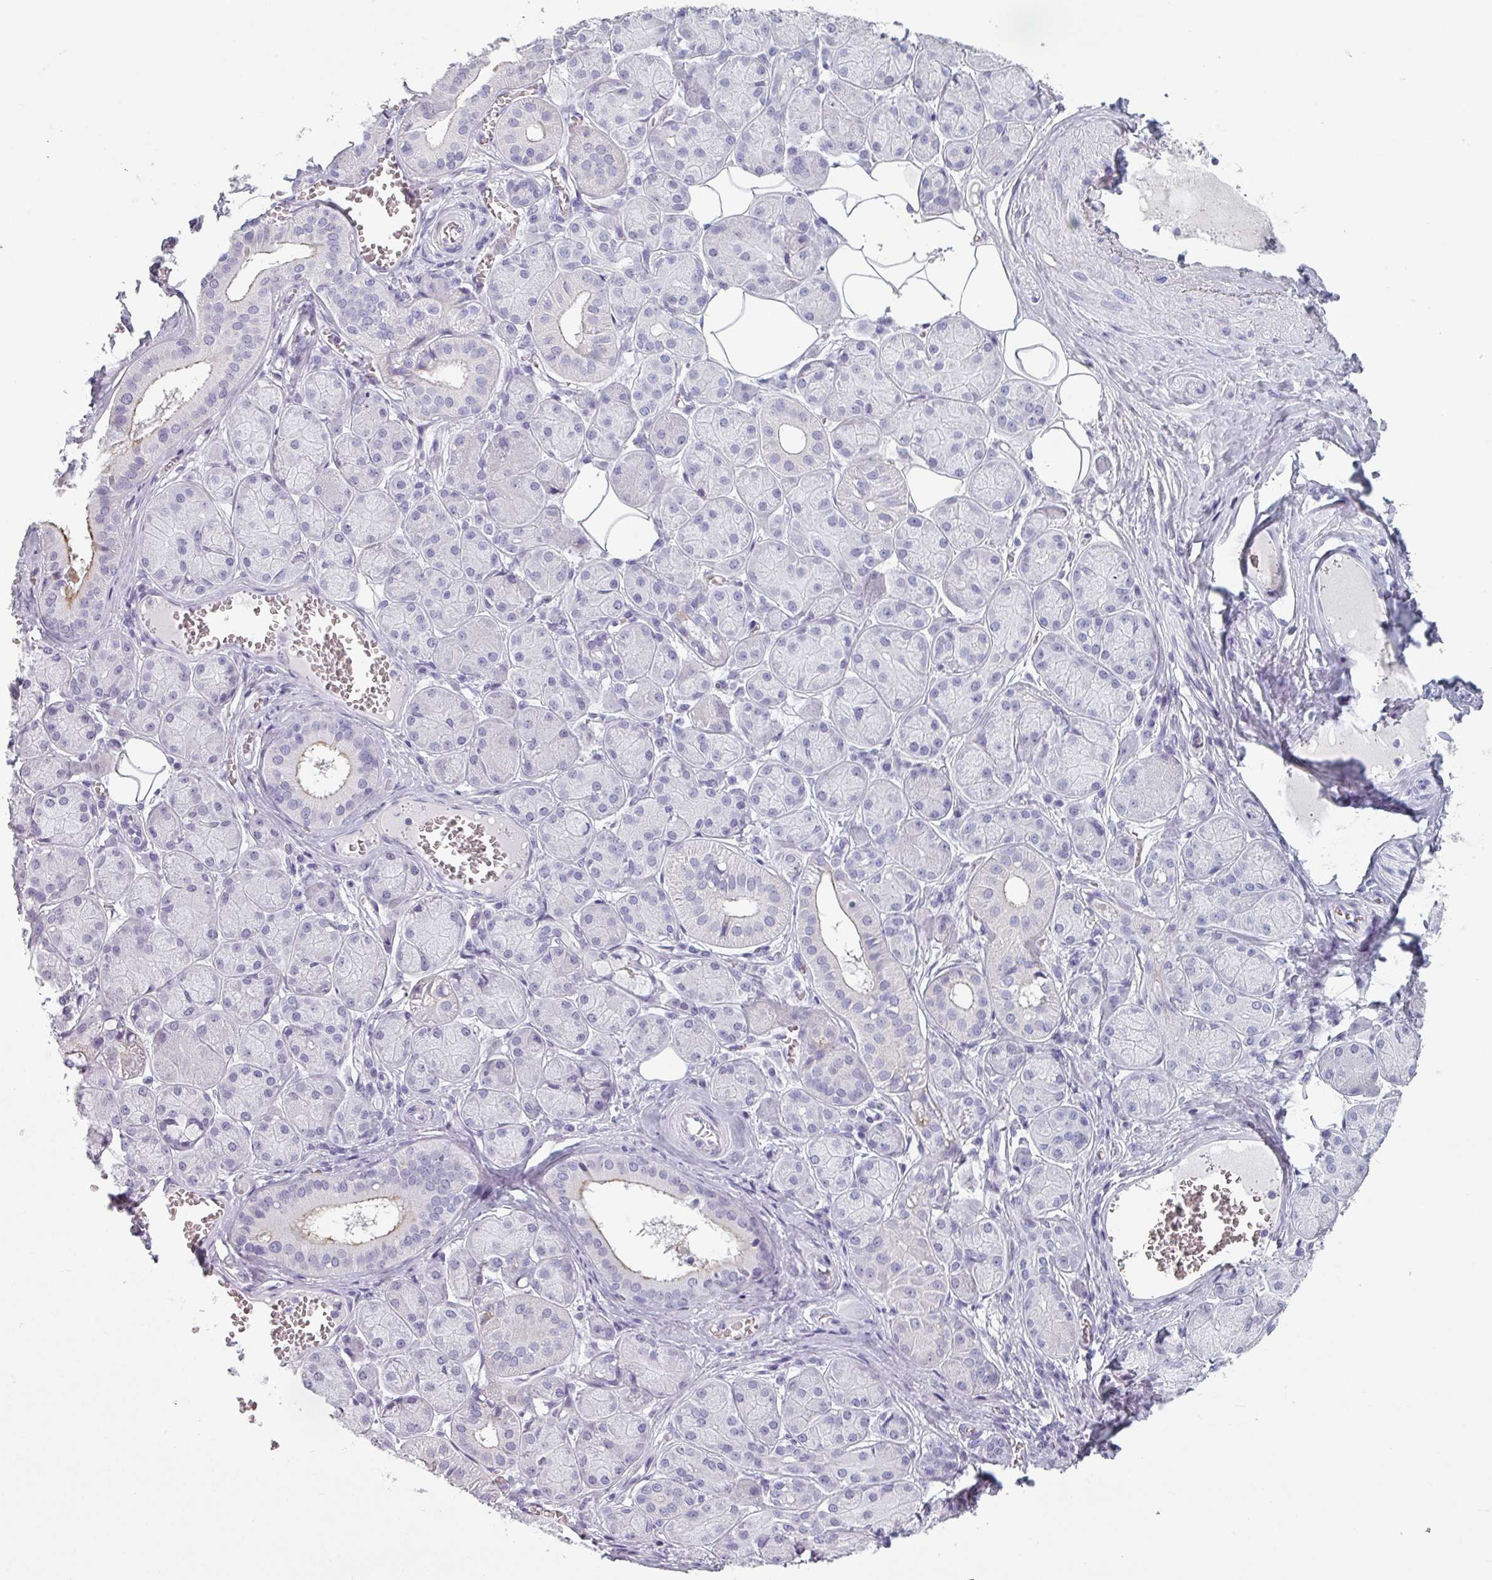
{"staining": {"intensity": "negative", "quantity": "none", "location": "none"}, "tissue": "salivary gland", "cell_type": "Glandular cells", "image_type": "normal", "snomed": [{"axis": "morphology", "description": "Squamous cell carcinoma, NOS"}, {"axis": "topography", "description": "Skin"}, {"axis": "topography", "description": "Head-Neck"}], "caption": "IHC of unremarkable salivary gland shows no positivity in glandular cells. (Immunohistochemistry (ihc), brightfield microscopy, high magnification).", "gene": "SLC35G2", "patient": {"sex": "male", "age": 80}}